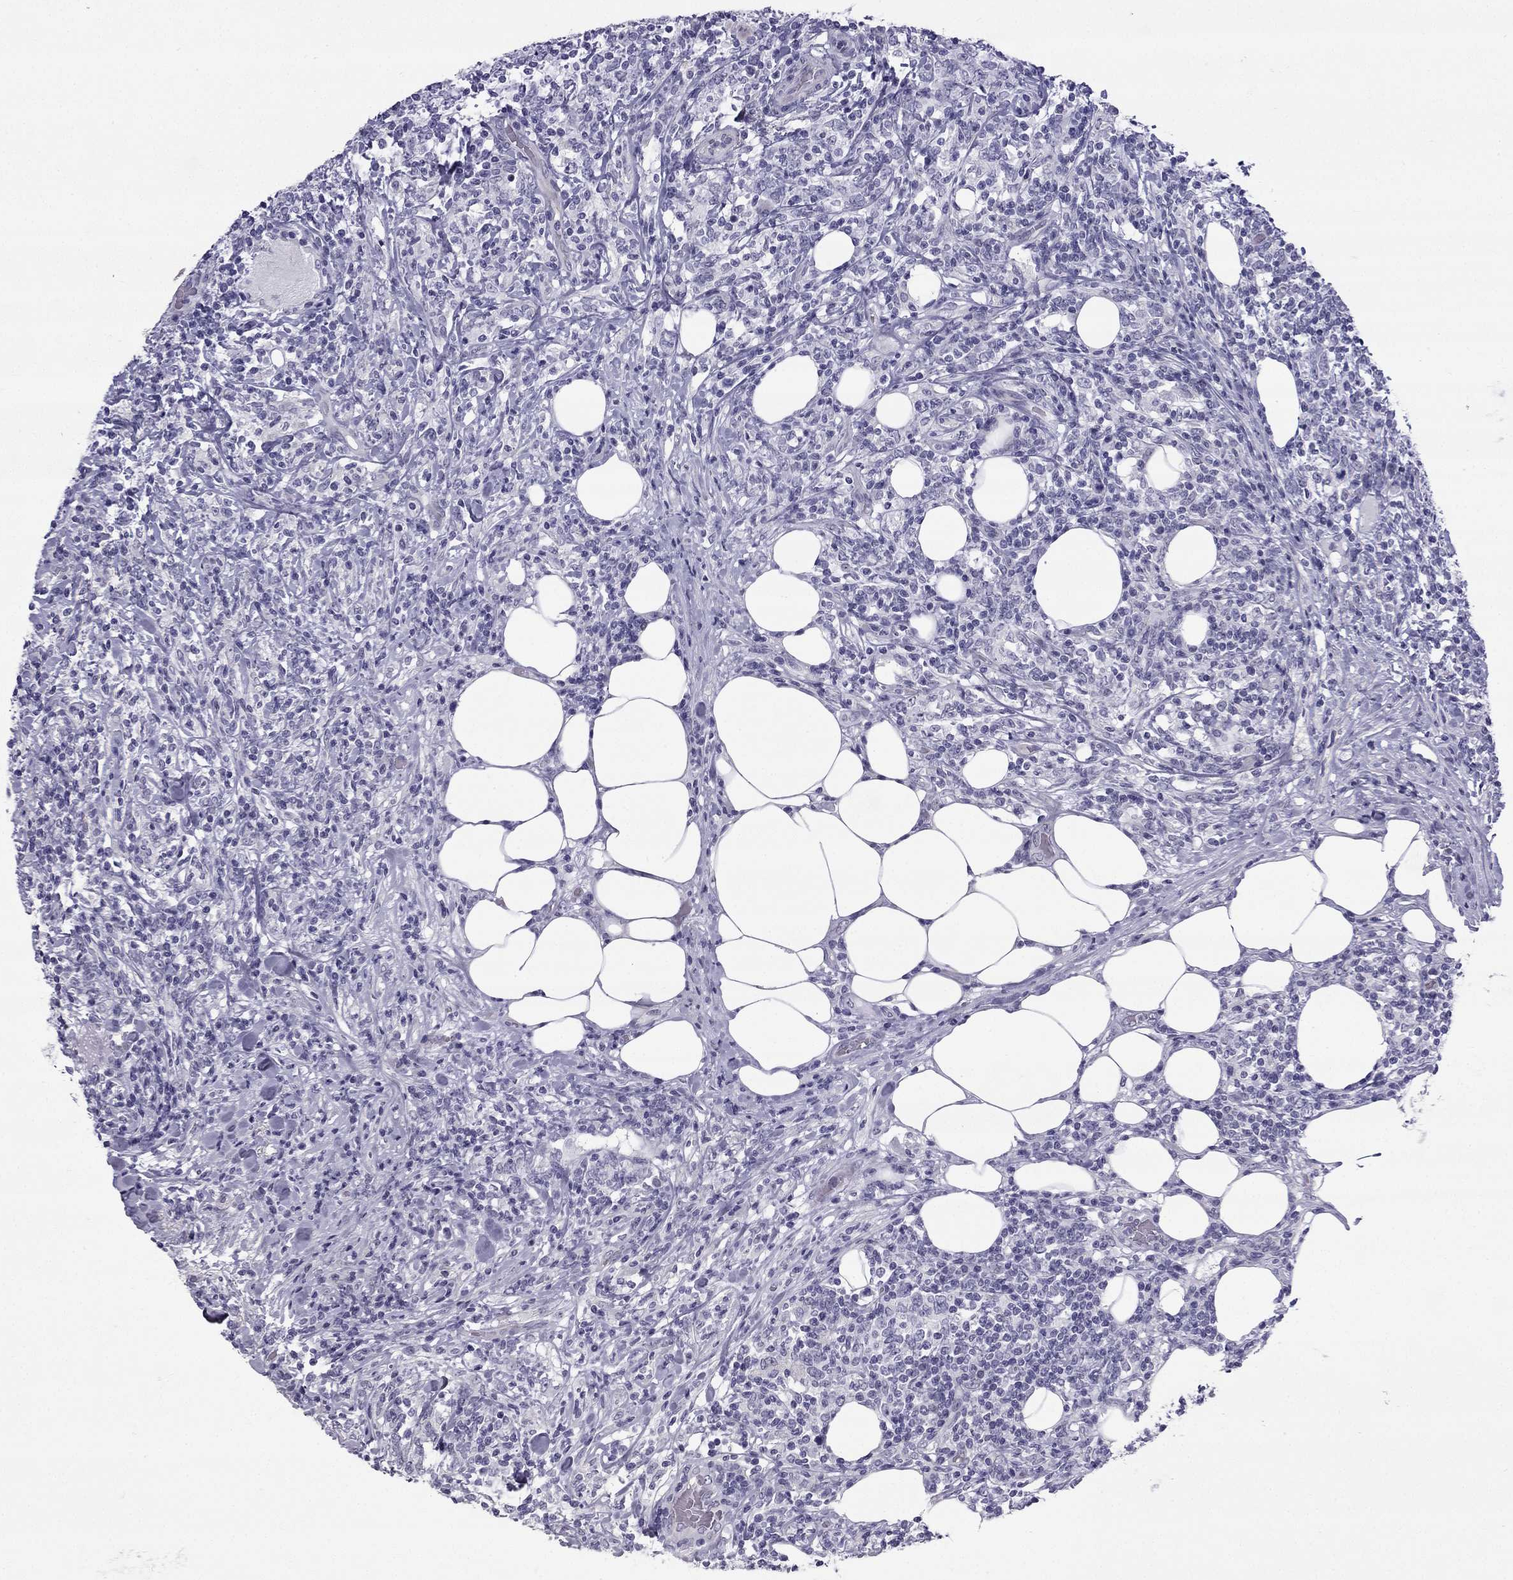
{"staining": {"intensity": "negative", "quantity": "none", "location": "none"}, "tissue": "lymphoma", "cell_type": "Tumor cells", "image_type": "cancer", "snomed": [{"axis": "morphology", "description": "Malignant lymphoma, non-Hodgkin's type, High grade"}, {"axis": "topography", "description": "Lymph node"}], "caption": "Immunohistochemistry (IHC) photomicrograph of neoplastic tissue: human lymphoma stained with DAB (3,3'-diaminobenzidine) displays no significant protein positivity in tumor cells.", "gene": "CFAP53", "patient": {"sex": "female", "age": 84}}